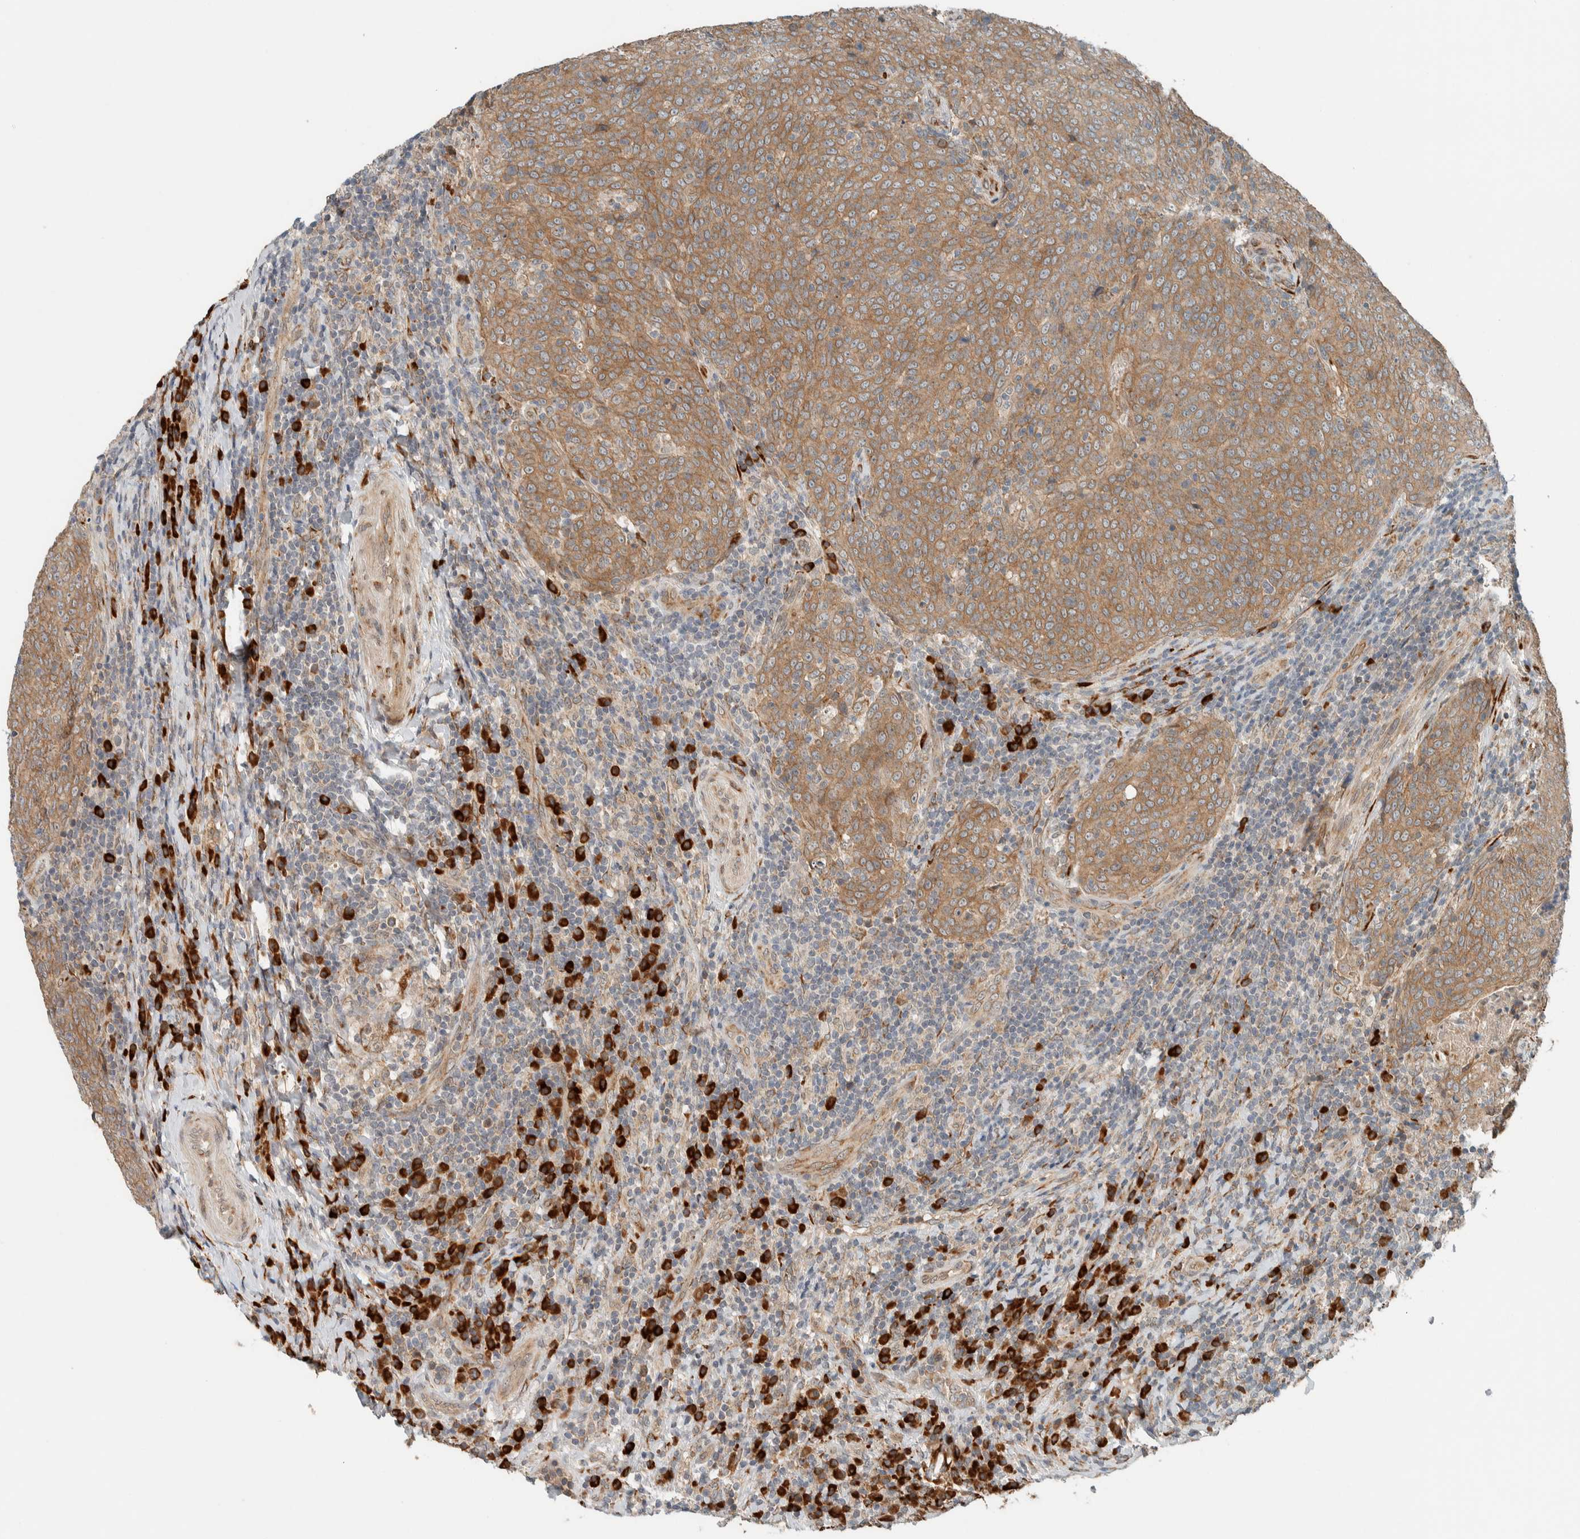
{"staining": {"intensity": "moderate", "quantity": ">75%", "location": "cytoplasmic/membranous"}, "tissue": "head and neck cancer", "cell_type": "Tumor cells", "image_type": "cancer", "snomed": [{"axis": "morphology", "description": "Squamous cell carcinoma, NOS"}, {"axis": "morphology", "description": "Squamous cell carcinoma, metastatic, NOS"}, {"axis": "topography", "description": "Lymph node"}, {"axis": "topography", "description": "Head-Neck"}], "caption": "A micrograph of head and neck cancer stained for a protein exhibits moderate cytoplasmic/membranous brown staining in tumor cells. (Brightfield microscopy of DAB IHC at high magnification).", "gene": "CTBP2", "patient": {"sex": "male", "age": 62}}